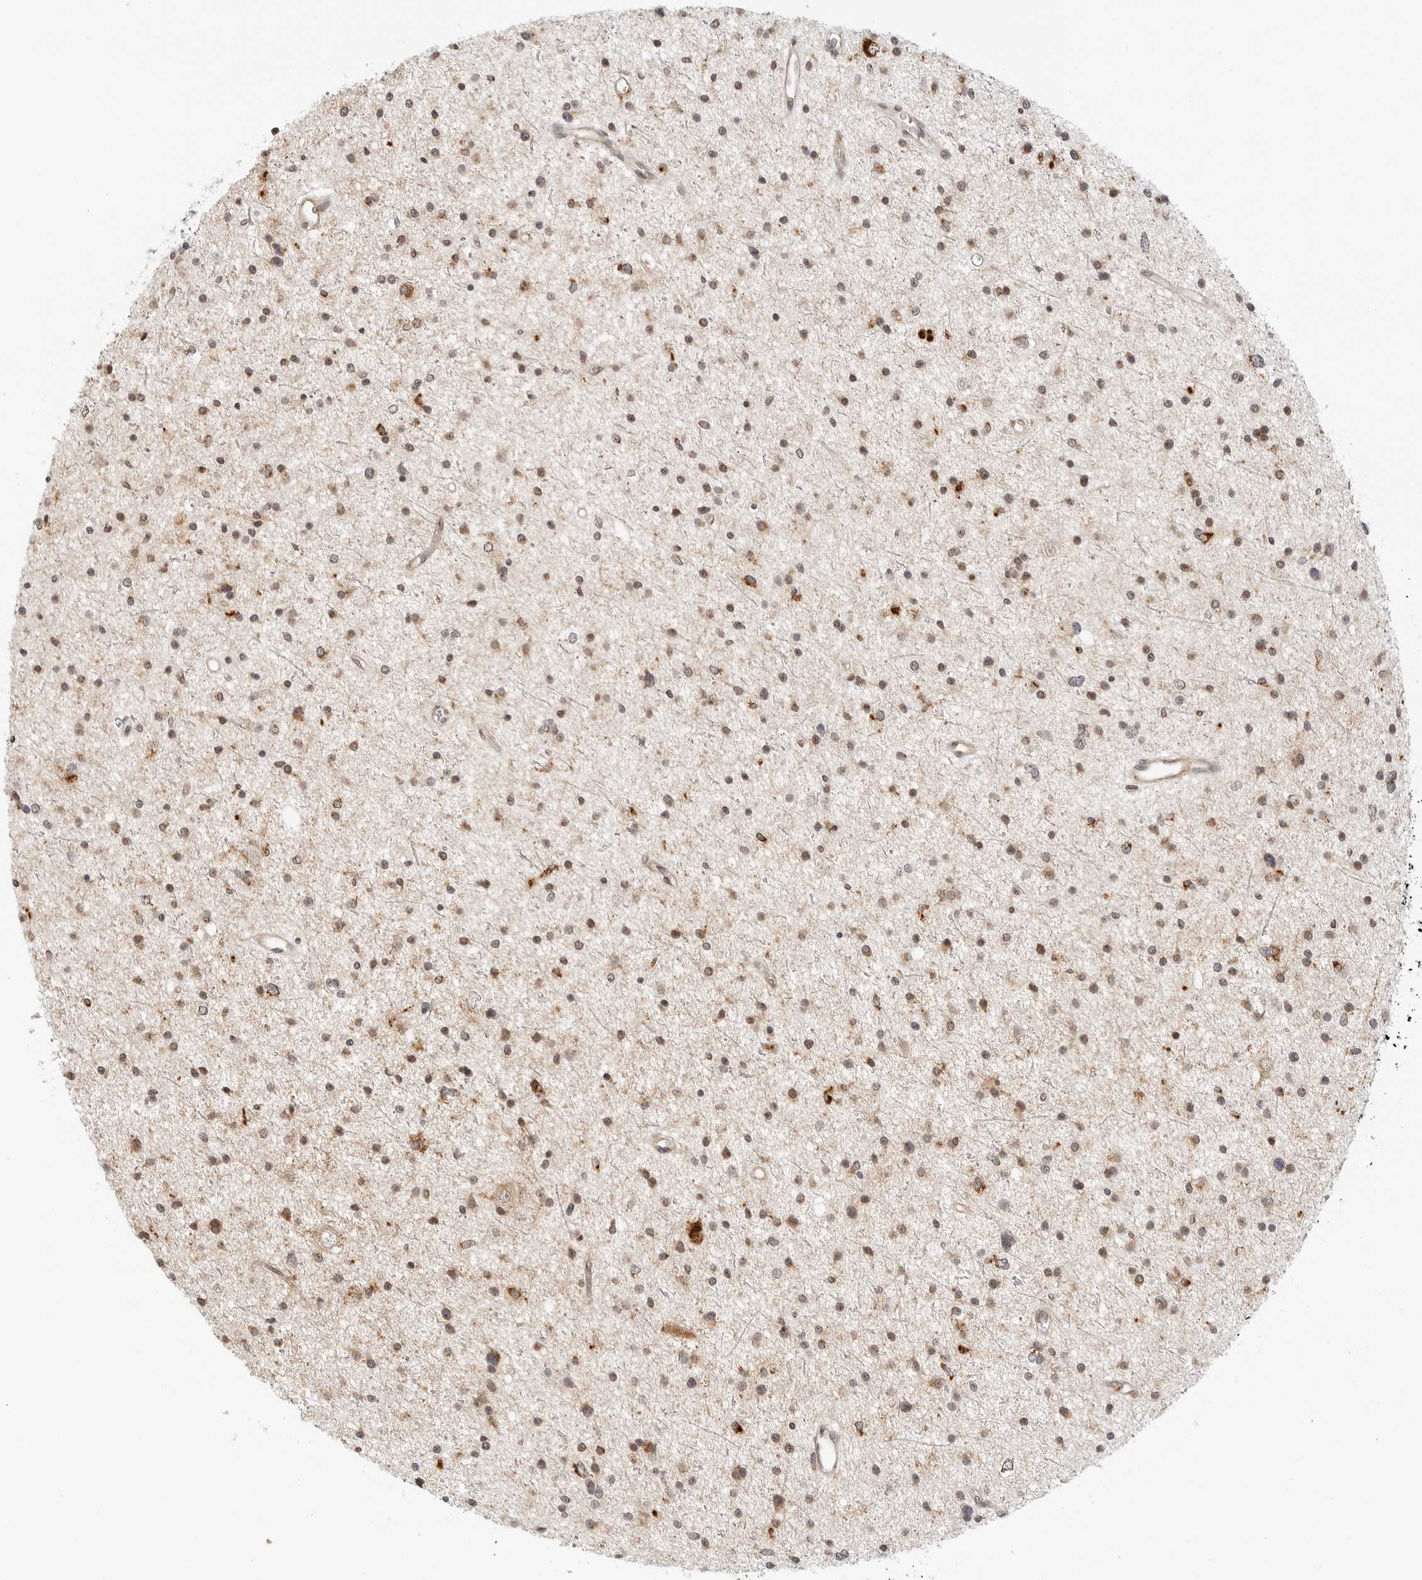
{"staining": {"intensity": "moderate", "quantity": "25%-75%", "location": "cytoplasmic/membranous"}, "tissue": "glioma", "cell_type": "Tumor cells", "image_type": "cancer", "snomed": [{"axis": "morphology", "description": "Glioma, malignant, Low grade"}, {"axis": "topography", "description": "Brain"}], "caption": "DAB (3,3'-diaminobenzidine) immunohistochemical staining of malignant glioma (low-grade) exhibits moderate cytoplasmic/membranous protein expression in about 25%-75% of tumor cells. (DAB (3,3'-diaminobenzidine) = brown stain, brightfield microscopy at high magnification).", "gene": "DYRK4", "patient": {"sex": "female", "age": 37}}